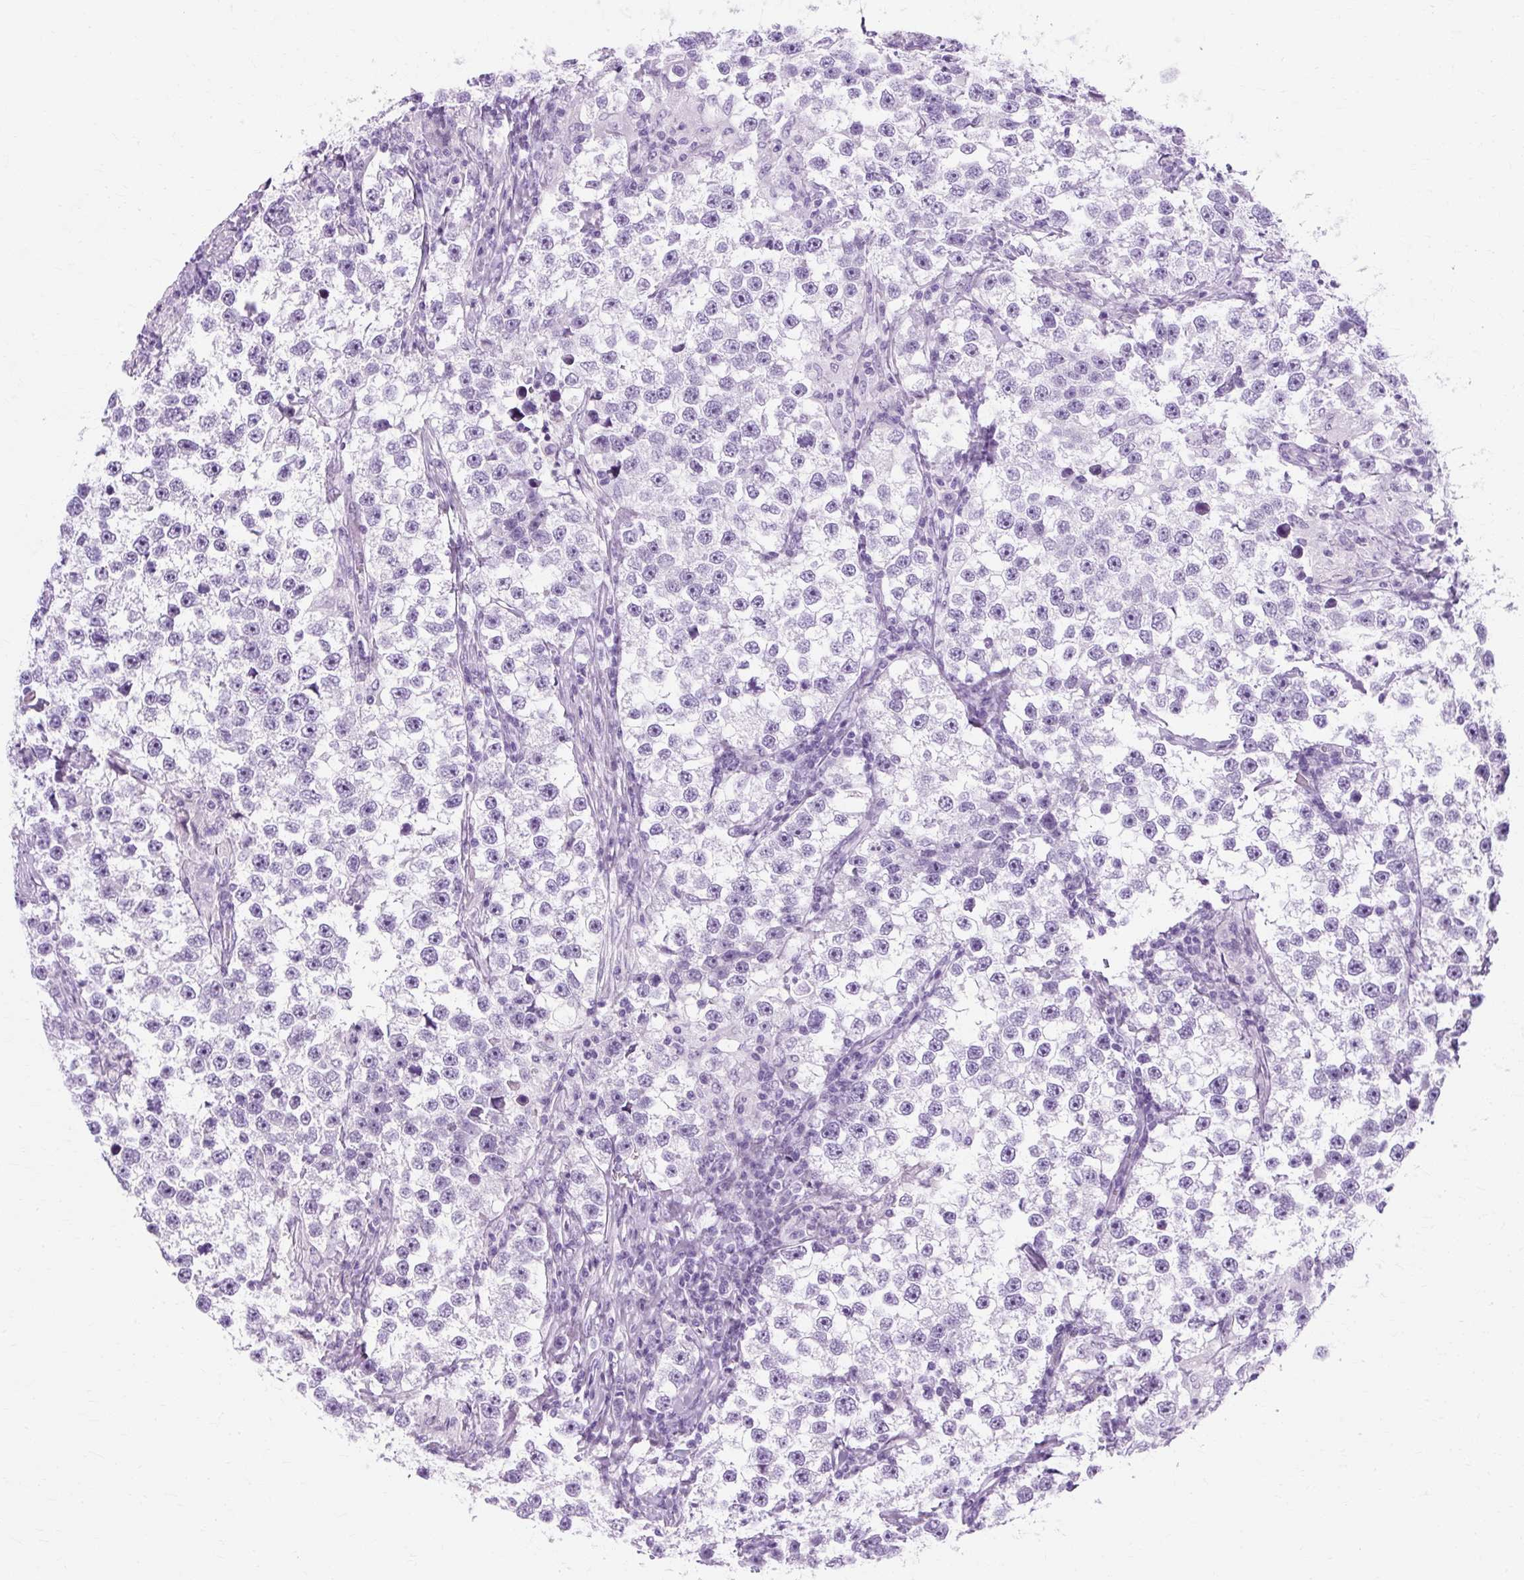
{"staining": {"intensity": "negative", "quantity": "none", "location": "none"}, "tissue": "testis cancer", "cell_type": "Tumor cells", "image_type": "cancer", "snomed": [{"axis": "morphology", "description": "Seminoma, NOS"}, {"axis": "topography", "description": "Testis"}], "caption": "Immunohistochemistry image of neoplastic tissue: testis seminoma stained with DAB shows no significant protein staining in tumor cells.", "gene": "RYBP", "patient": {"sex": "male", "age": 46}}